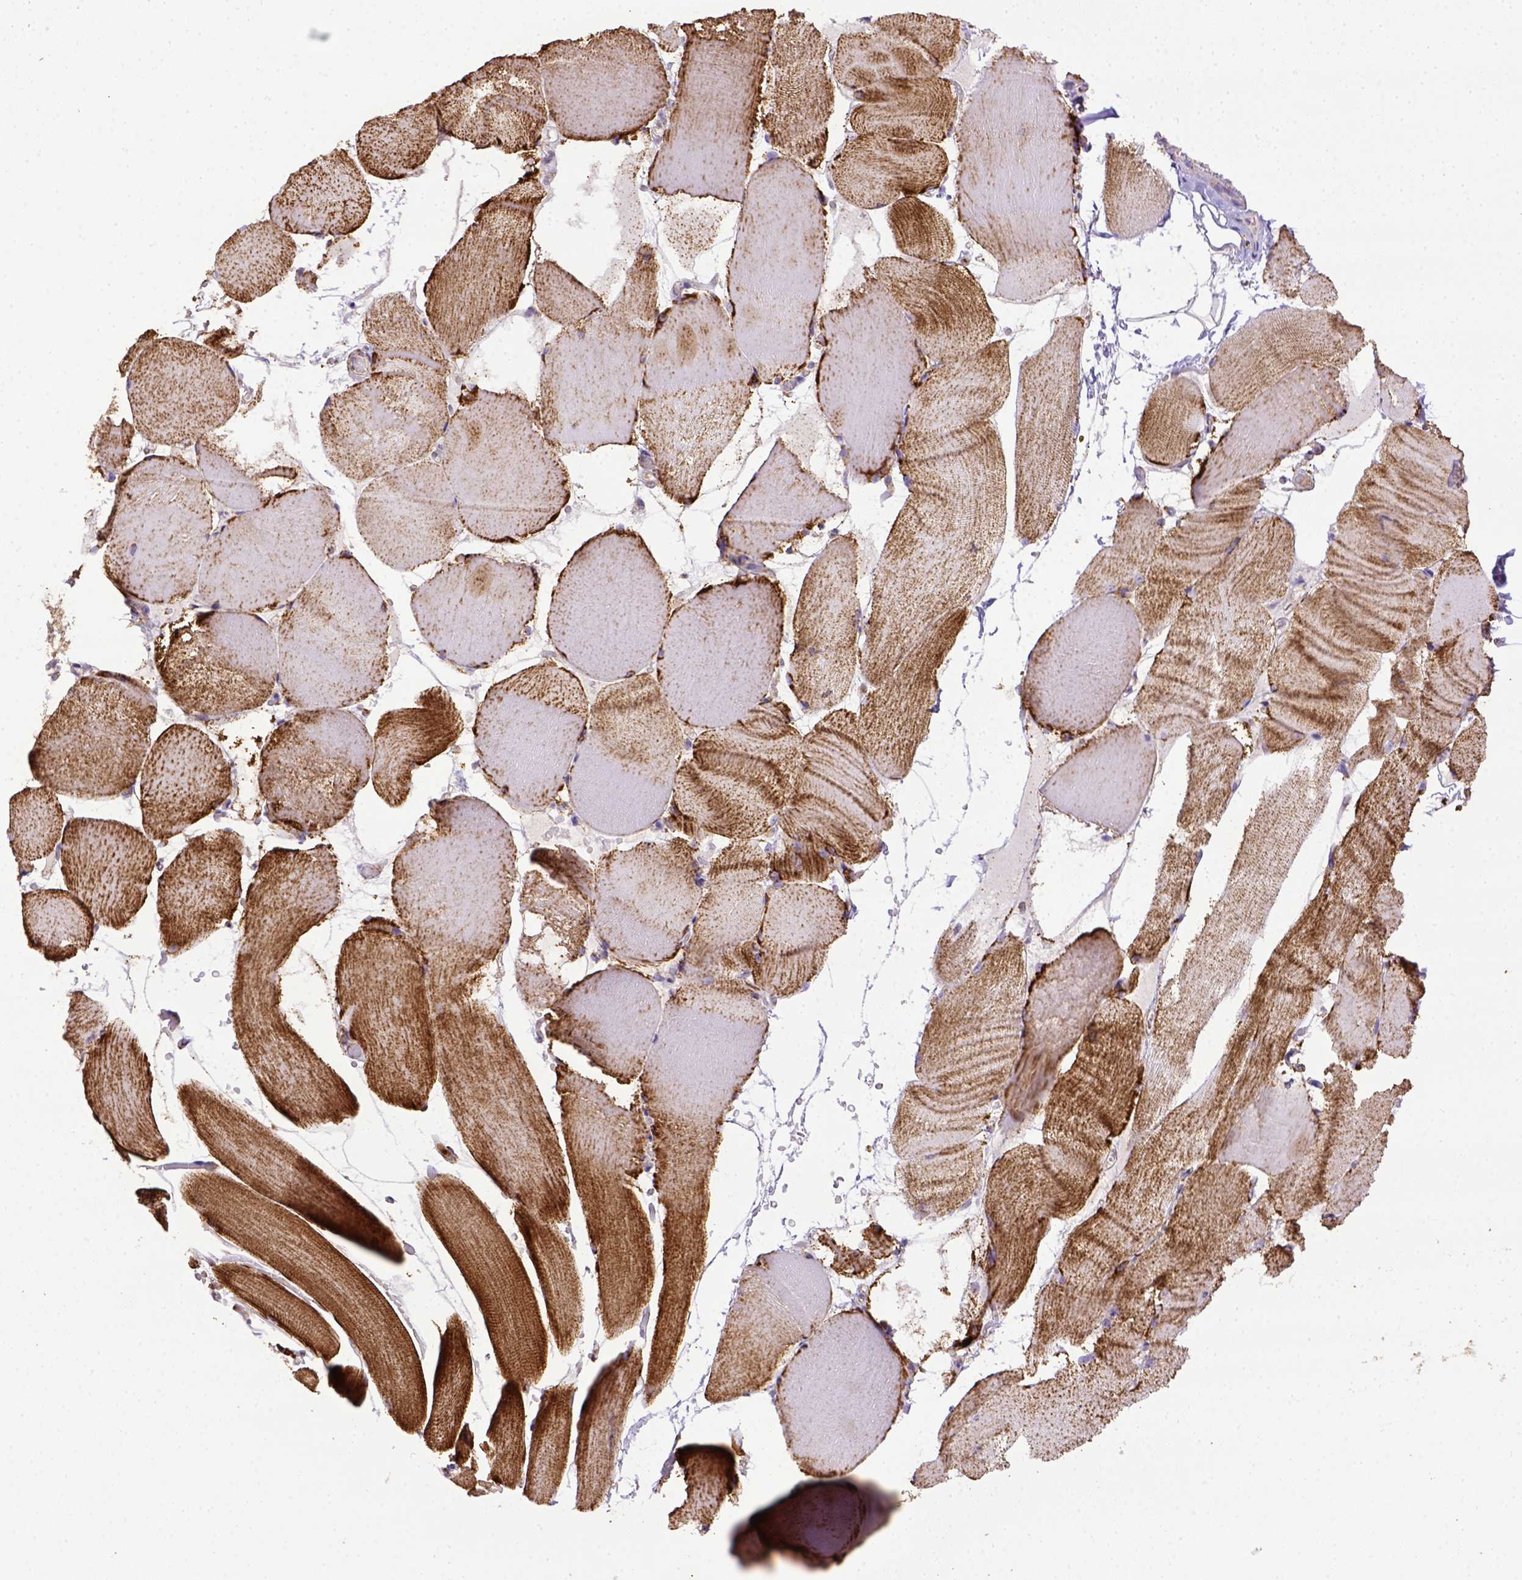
{"staining": {"intensity": "moderate", "quantity": "25%-75%", "location": "cytoplasmic/membranous"}, "tissue": "skeletal muscle", "cell_type": "Myocytes", "image_type": "normal", "snomed": [{"axis": "morphology", "description": "Normal tissue, NOS"}, {"axis": "topography", "description": "Skeletal muscle"}], "caption": "Skeletal muscle stained for a protein displays moderate cytoplasmic/membranous positivity in myocytes. (brown staining indicates protein expression, while blue staining denotes nuclei).", "gene": "MT", "patient": {"sex": "female", "age": 37}}